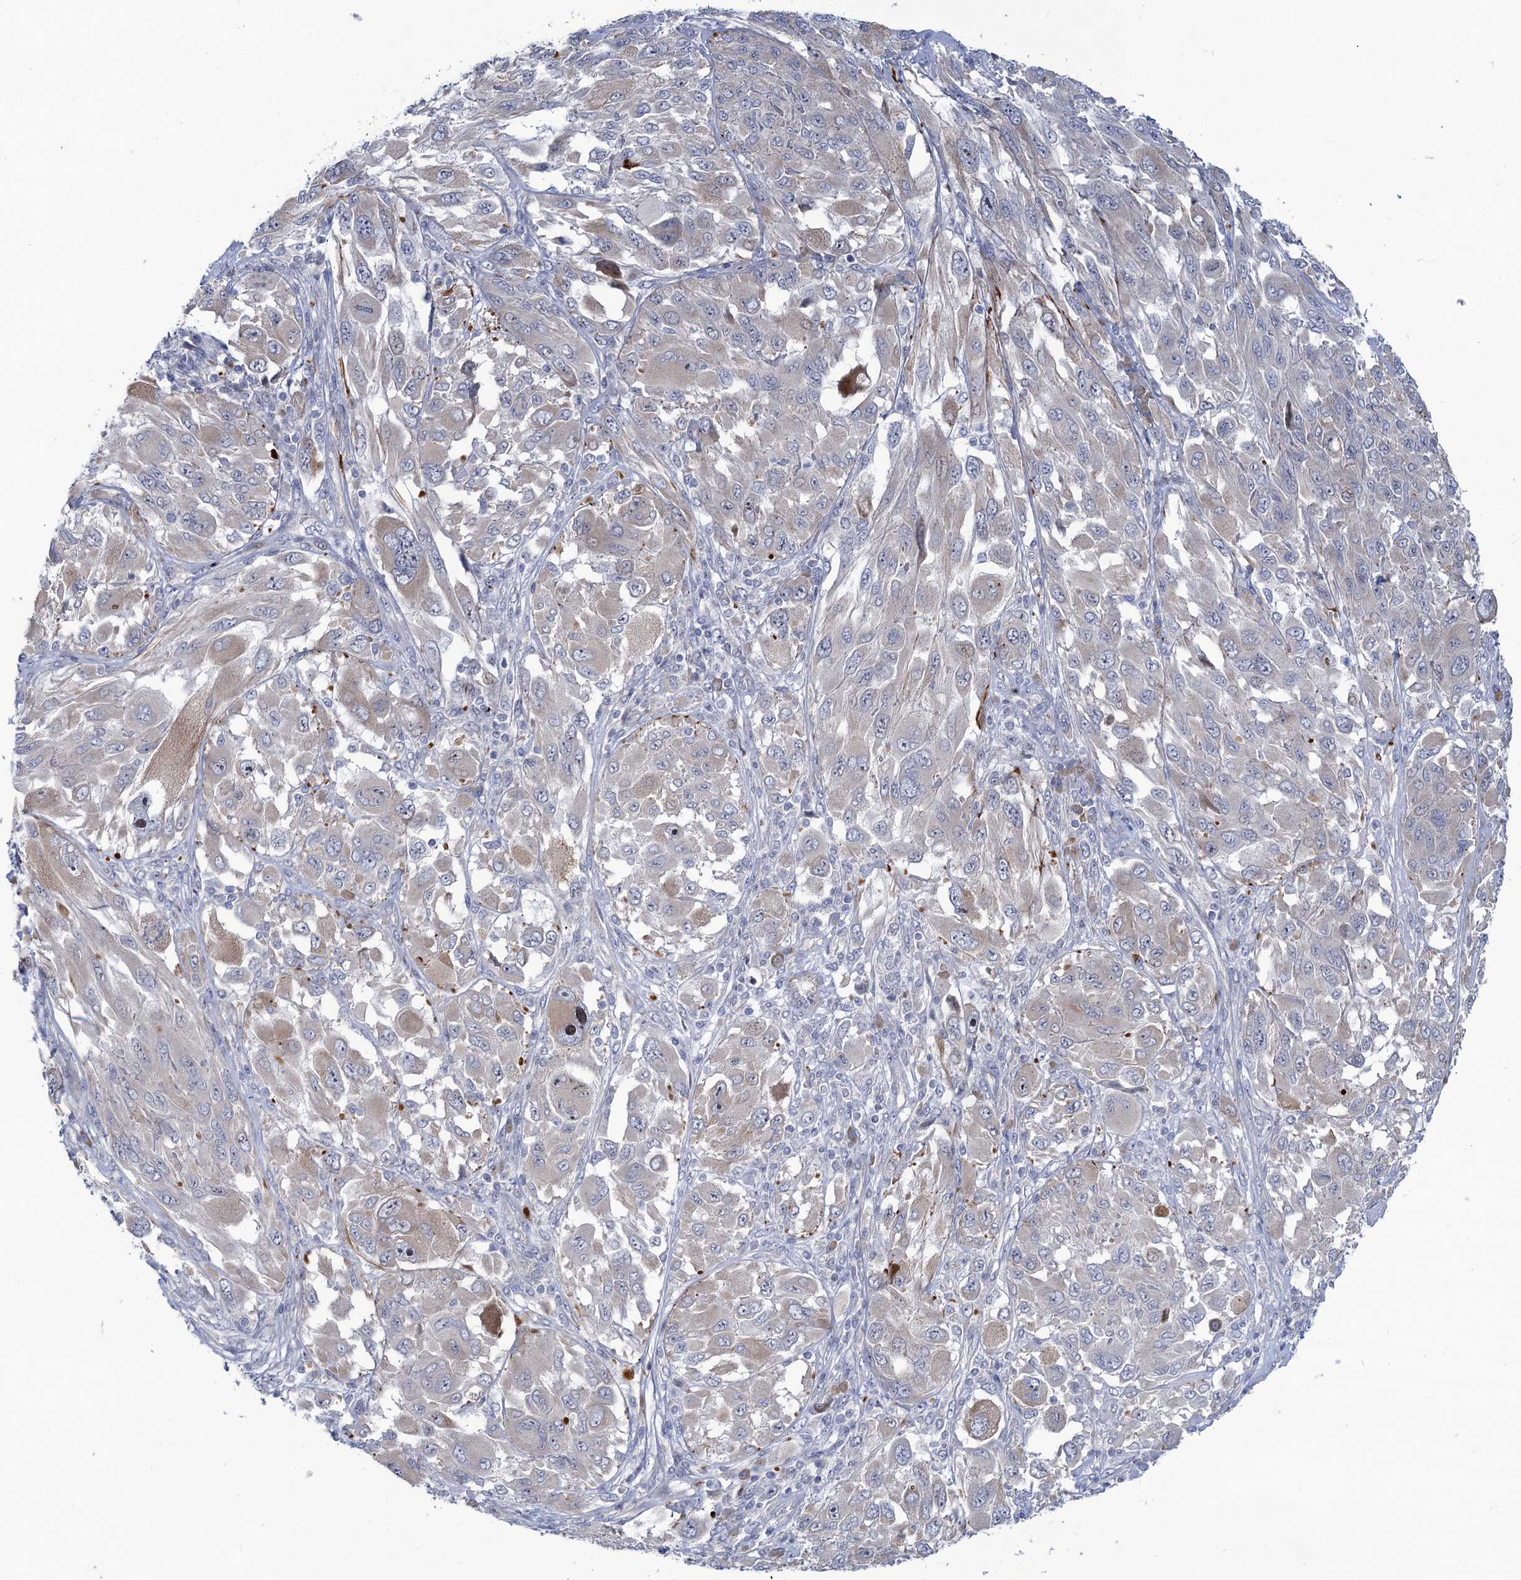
{"staining": {"intensity": "negative", "quantity": "none", "location": "none"}, "tissue": "melanoma", "cell_type": "Tumor cells", "image_type": "cancer", "snomed": [{"axis": "morphology", "description": "Malignant melanoma, NOS"}, {"axis": "topography", "description": "Skin"}], "caption": "This is an immunohistochemistry (IHC) micrograph of malignant melanoma. There is no expression in tumor cells.", "gene": "QPCTL", "patient": {"sex": "female", "age": 91}}